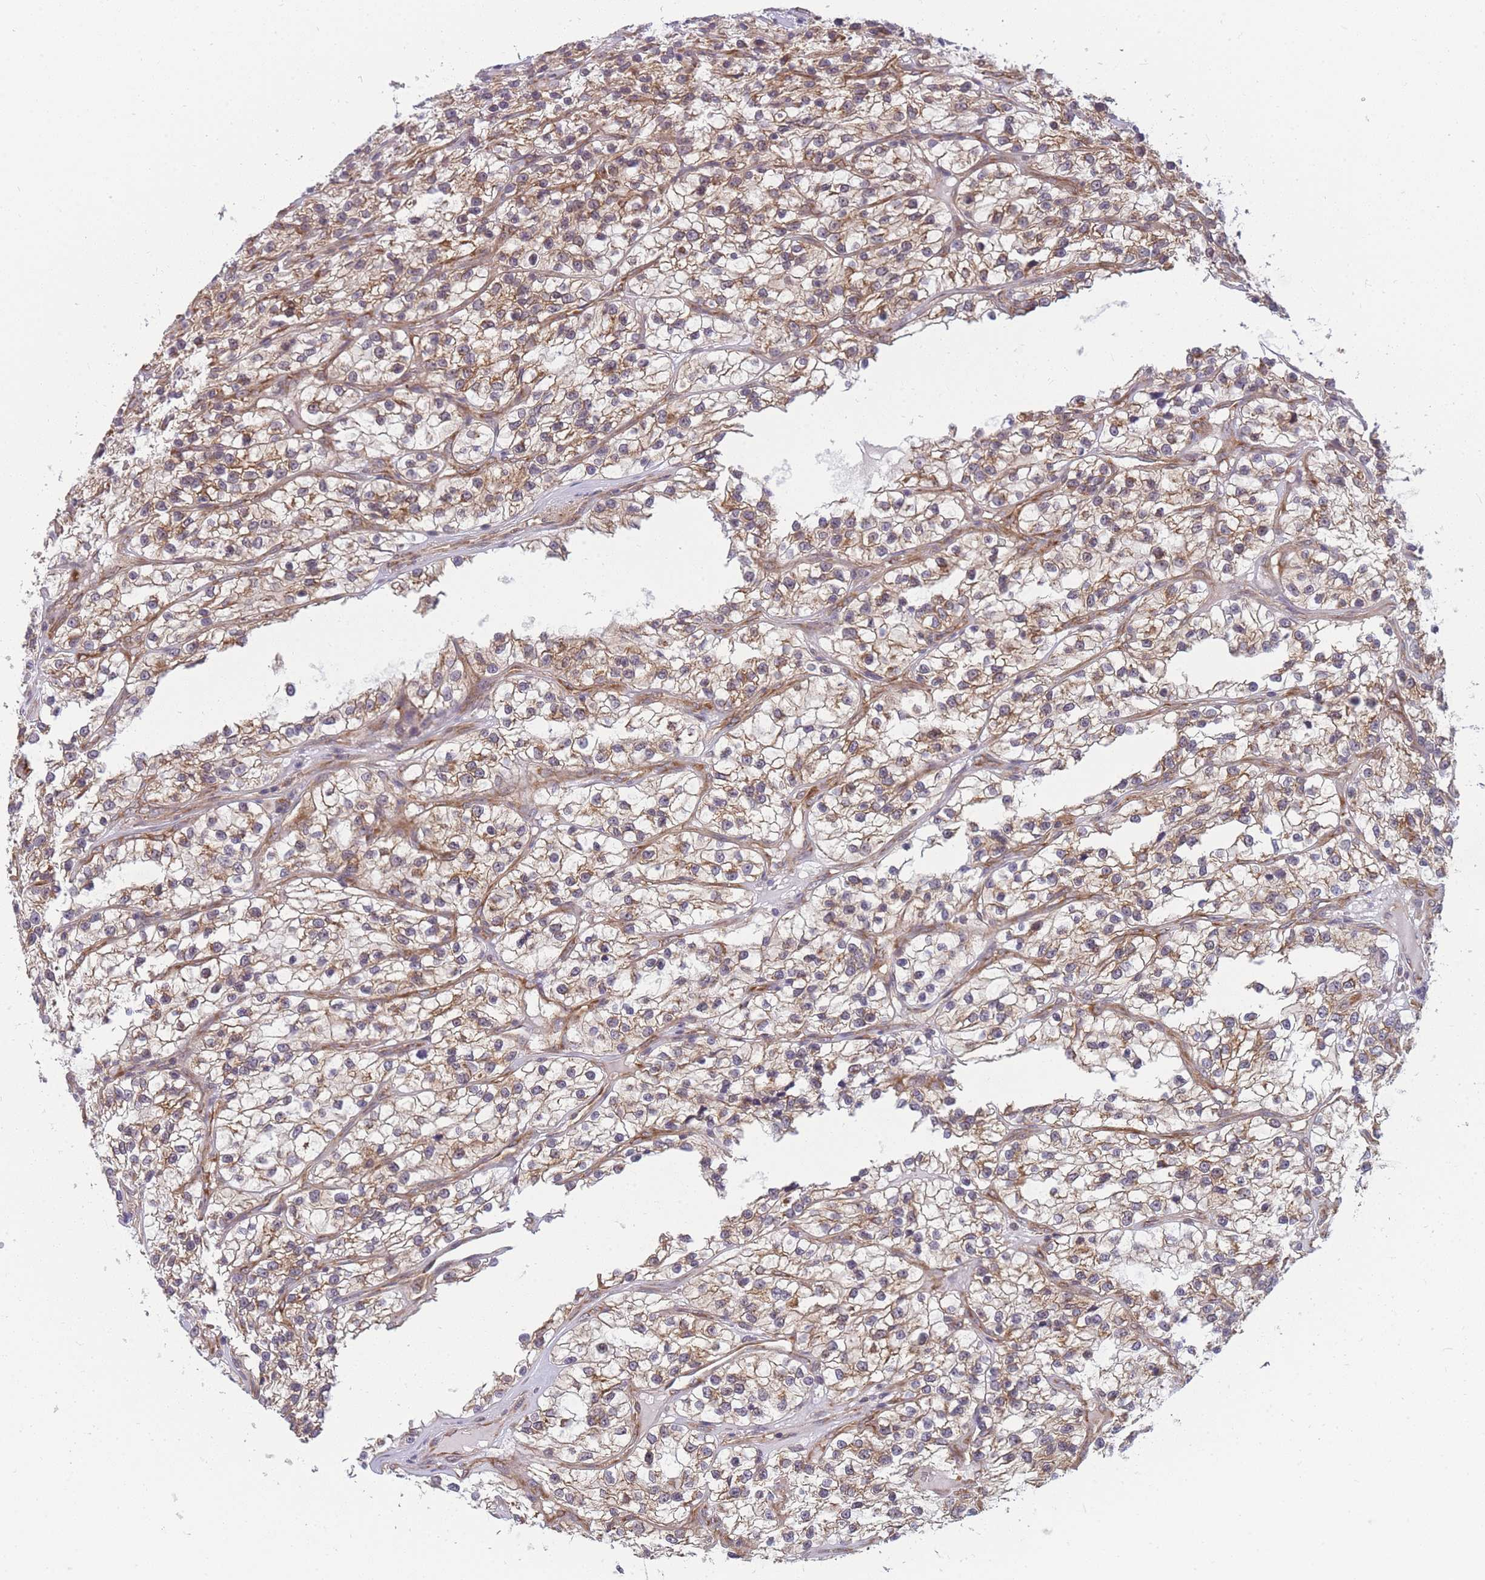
{"staining": {"intensity": "weak", "quantity": ">75%", "location": "cytoplasmic/membranous"}, "tissue": "renal cancer", "cell_type": "Tumor cells", "image_type": "cancer", "snomed": [{"axis": "morphology", "description": "Adenocarcinoma, NOS"}, {"axis": "topography", "description": "Kidney"}], "caption": "Immunohistochemical staining of renal adenocarcinoma exhibits low levels of weak cytoplasmic/membranous protein positivity in approximately >75% of tumor cells.", "gene": "MRPL23", "patient": {"sex": "female", "age": 57}}